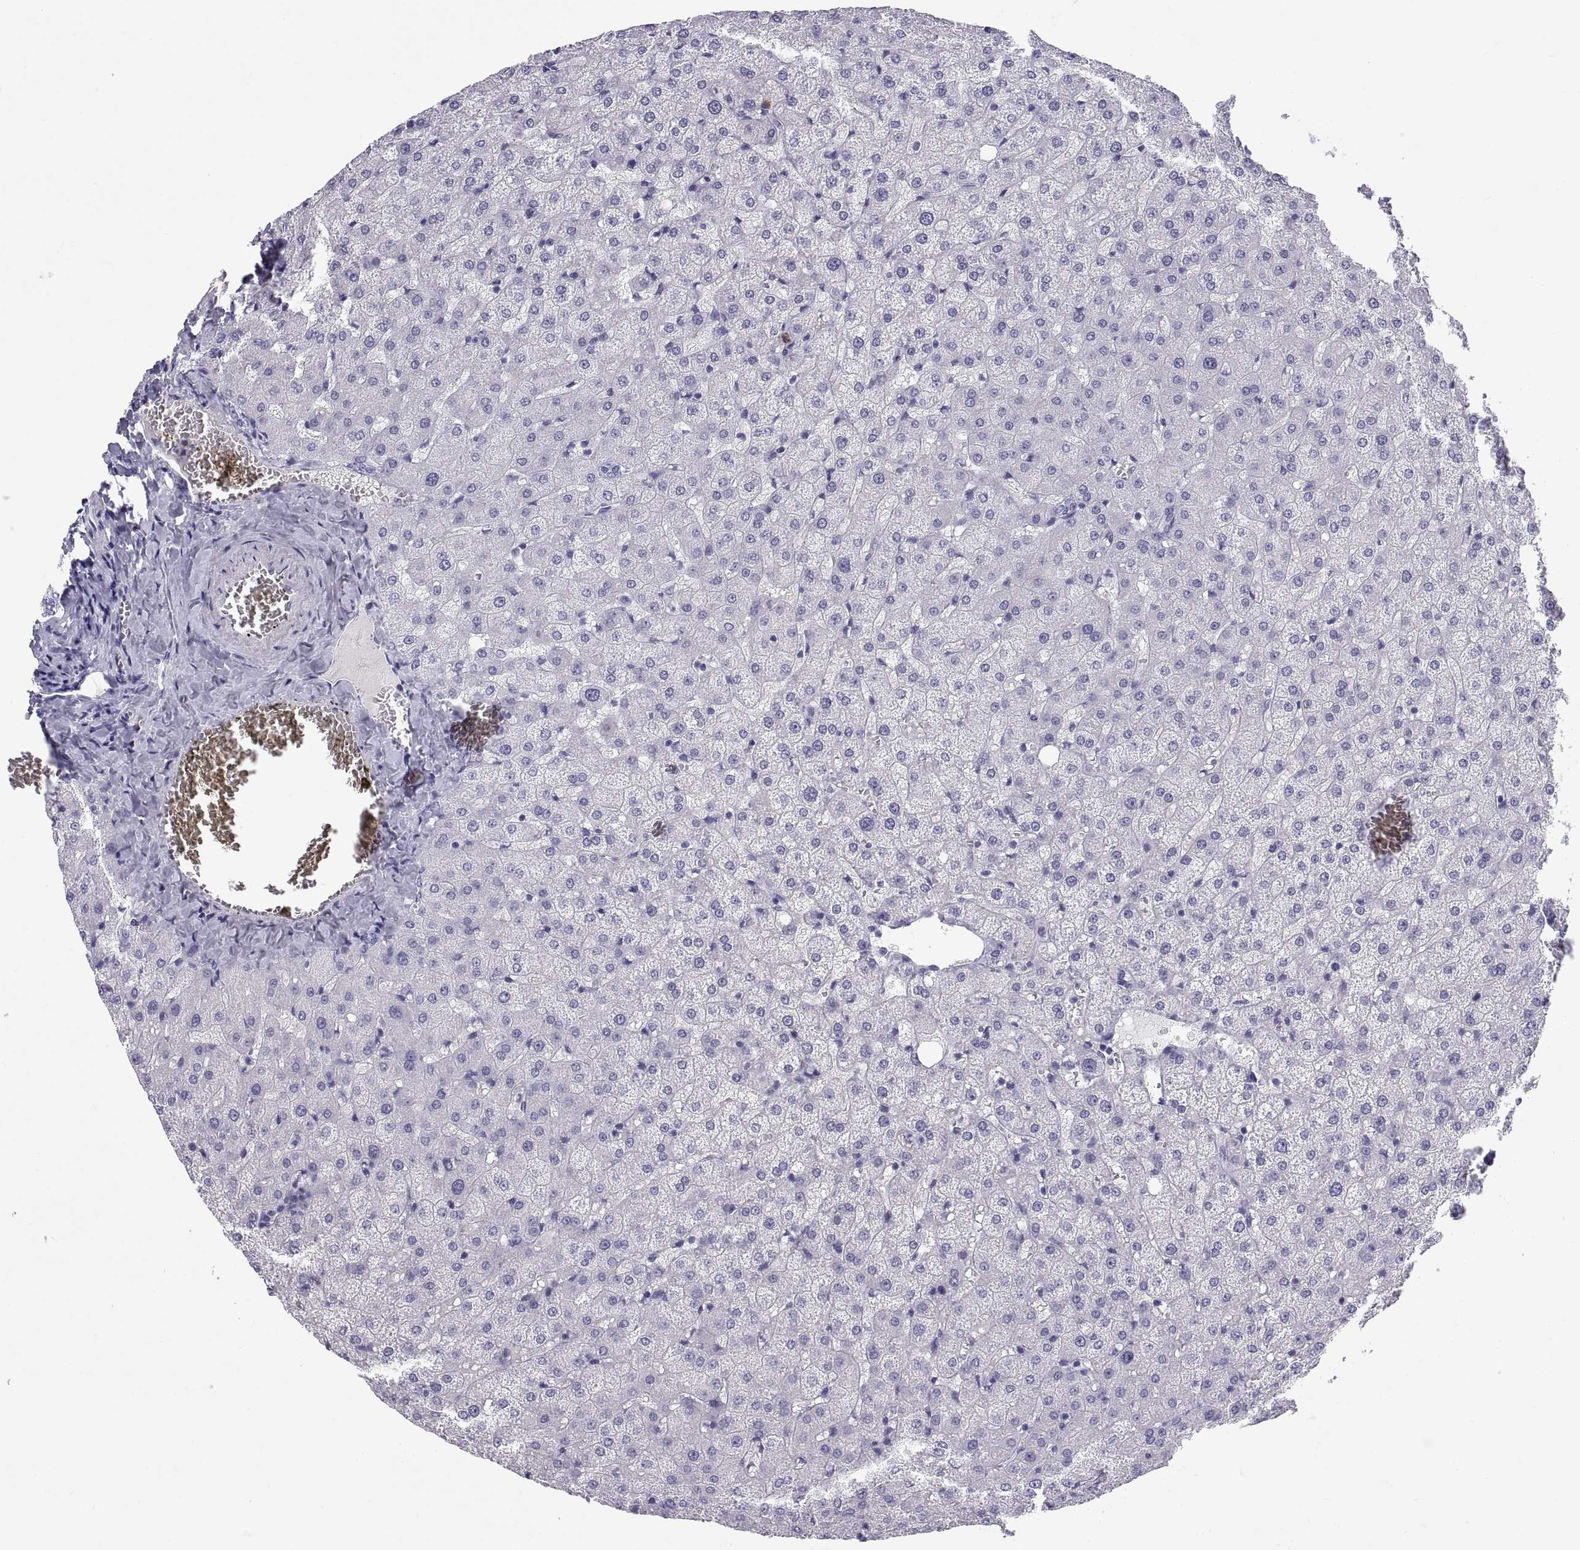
{"staining": {"intensity": "negative", "quantity": "none", "location": "none"}, "tissue": "liver", "cell_type": "Cholangiocytes", "image_type": "normal", "snomed": [{"axis": "morphology", "description": "Normal tissue, NOS"}, {"axis": "topography", "description": "Liver"}], "caption": "An immunohistochemistry (IHC) histopathology image of unremarkable liver is shown. There is no staining in cholangiocytes of liver.", "gene": "CT47A10", "patient": {"sex": "female", "age": 50}}